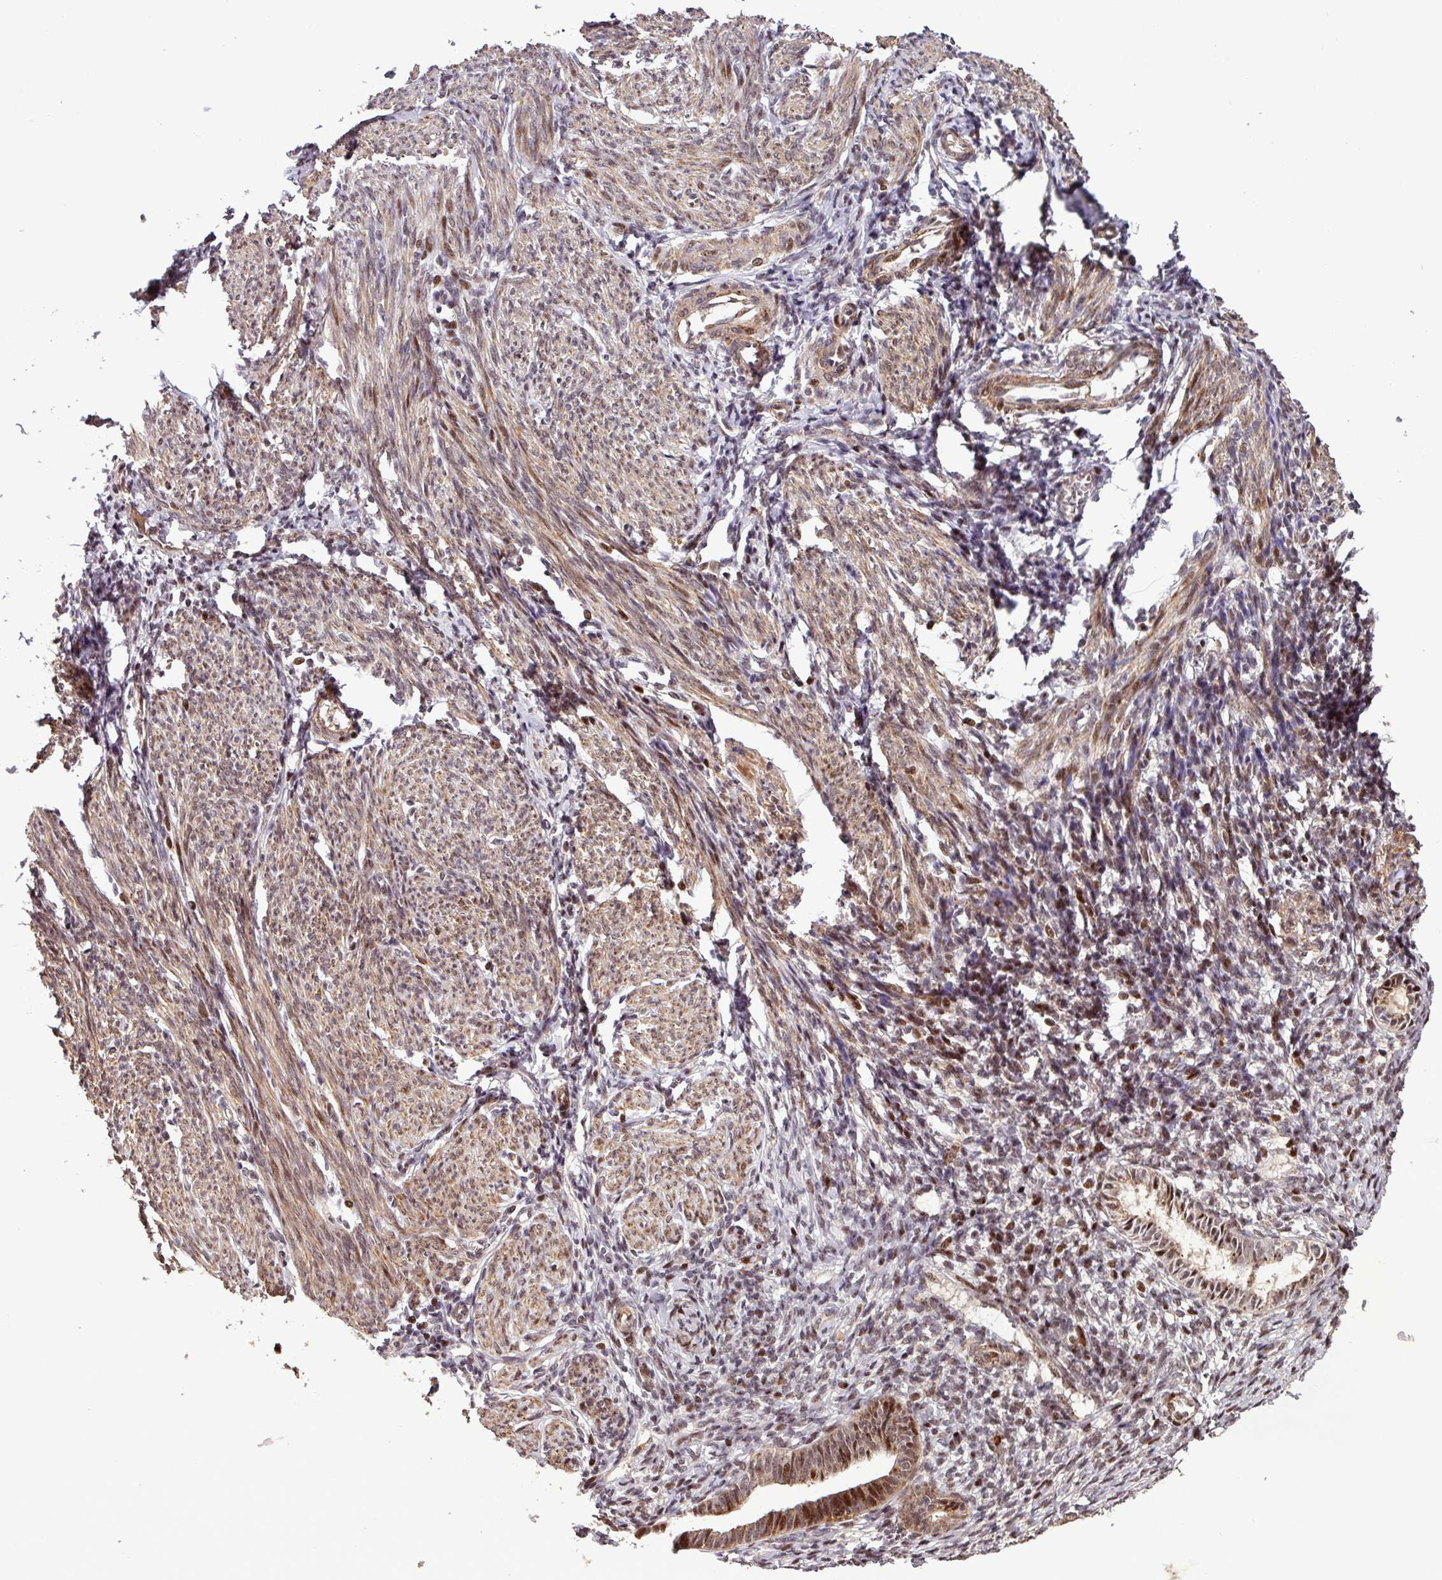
{"staining": {"intensity": "moderate", "quantity": ">75%", "location": "nuclear"}, "tissue": "endometrium", "cell_type": "Cells in endometrial stroma", "image_type": "normal", "snomed": [{"axis": "morphology", "description": "Normal tissue, NOS"}, {"axis": "morphology", "description": "Adenocarcinoma, NOS"}, {"axis": "topography", "description": "Endometrium"}], "caption": "Immunohistochemical staining of unremarkable human endometrium displays medium levels of moderate nuclear expression in about >75% of cells in endometrial stroma. The staining is performed using DAB brown chromogen to label protein expression. The nuclei are counter-stained blue using hematoxylin.", "gene": "SLC22A24", "patient": {"sex": "female", "age": 57}}